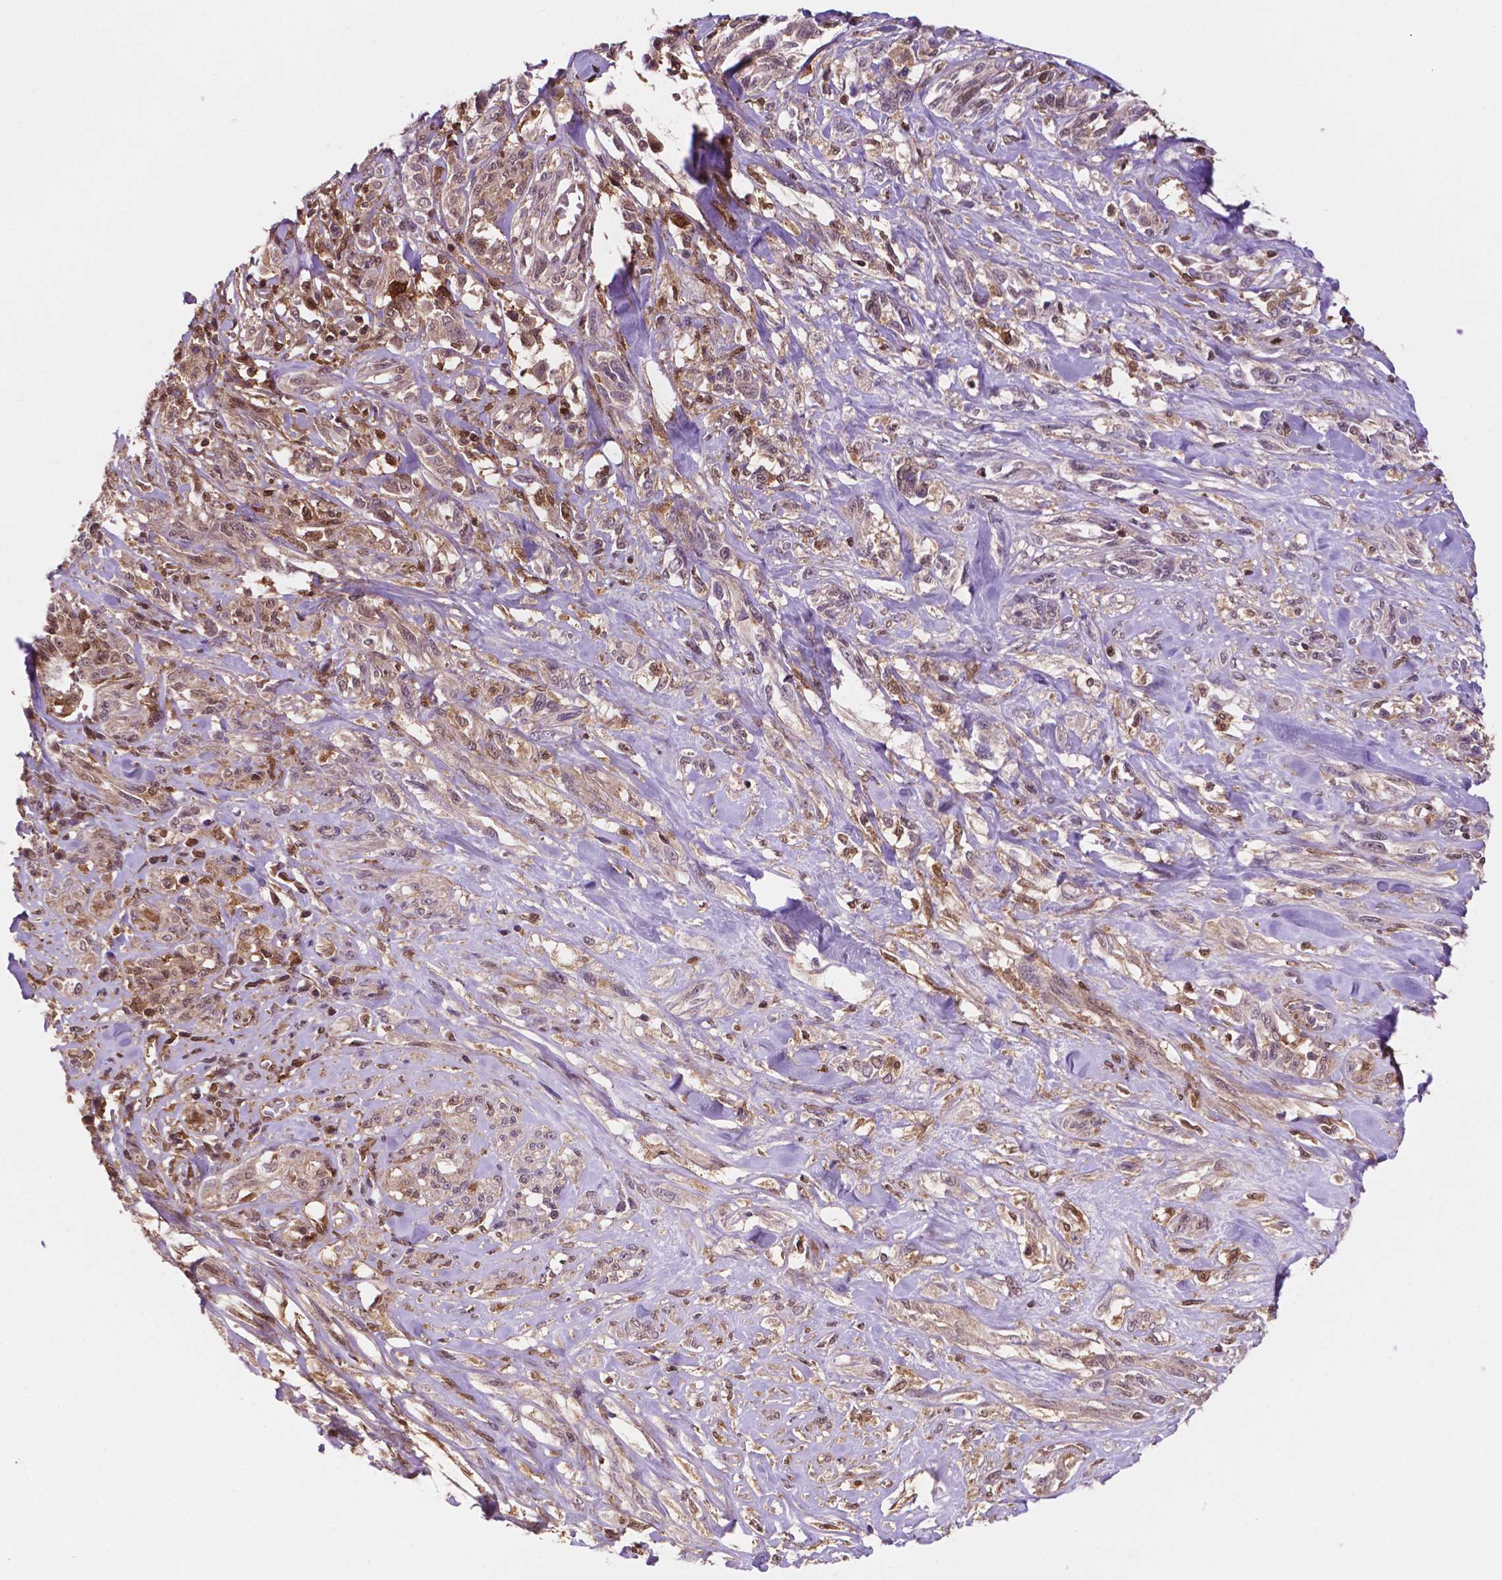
{"staining": {"intensity": "weak", "quantity": "25%-75%", "location": "cytoplasmic/membranous,nuclear"}, "tissue": "melanoma", "cell_type": "Tumor cells", "image_type": "cancer", "snomed": [{"axis": "morphology", "description": "Malignant melanoma, NOS"}, {"axis": "topography", "description": "Skin"}], "caption": "Tumor cells show weak cytoplasmic/membranous and nuclear expression in approximately 25%-75% of cells in malignant melanoma.", "gene": "UBE2L6", "patient": {"sex": "female", "age": 91}}